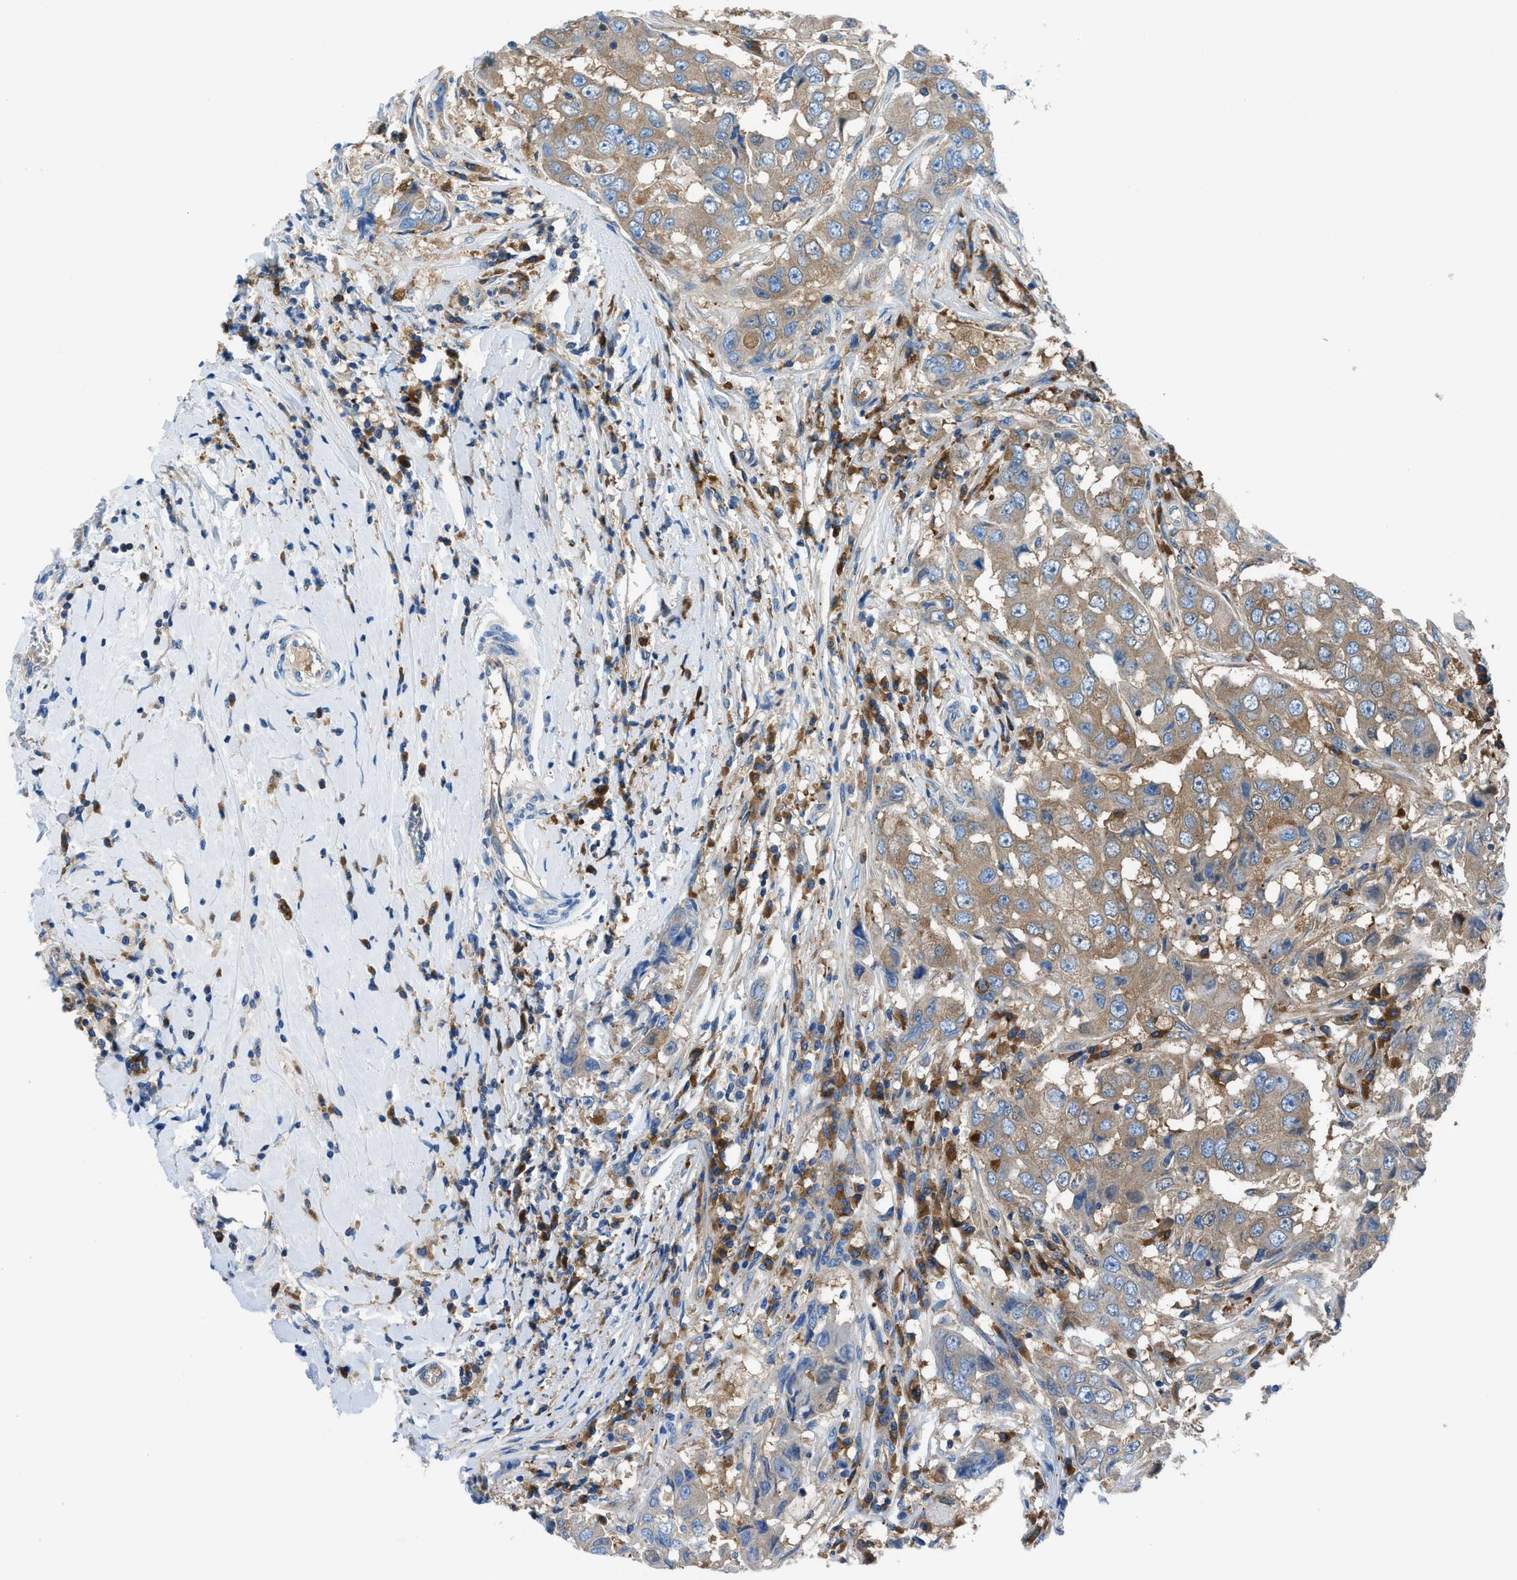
{"staining": {"intensity": "moderate", "quantity": "25%-75%", "location": "cytoplasmic/membranous"}, "tissue": "breast cancer", "cell_type": "Tumor cells", "image_type": "cancer", "snomed": [{"axis": "morphology", "description": "Duct carcinoma"}, {"axis": "topography", "description": "Breast"}], "caption": "Immunohistochemistry photomicrograph of human breast infiltrating ductal carcinoma stained for a protein (brown), which displays medium levels of moderate cytoplasmic/membranous positivity in about 25%-75% of tumor cells.", "gene": "SARS1", "patient": {"sex": "female", "age": 27}}